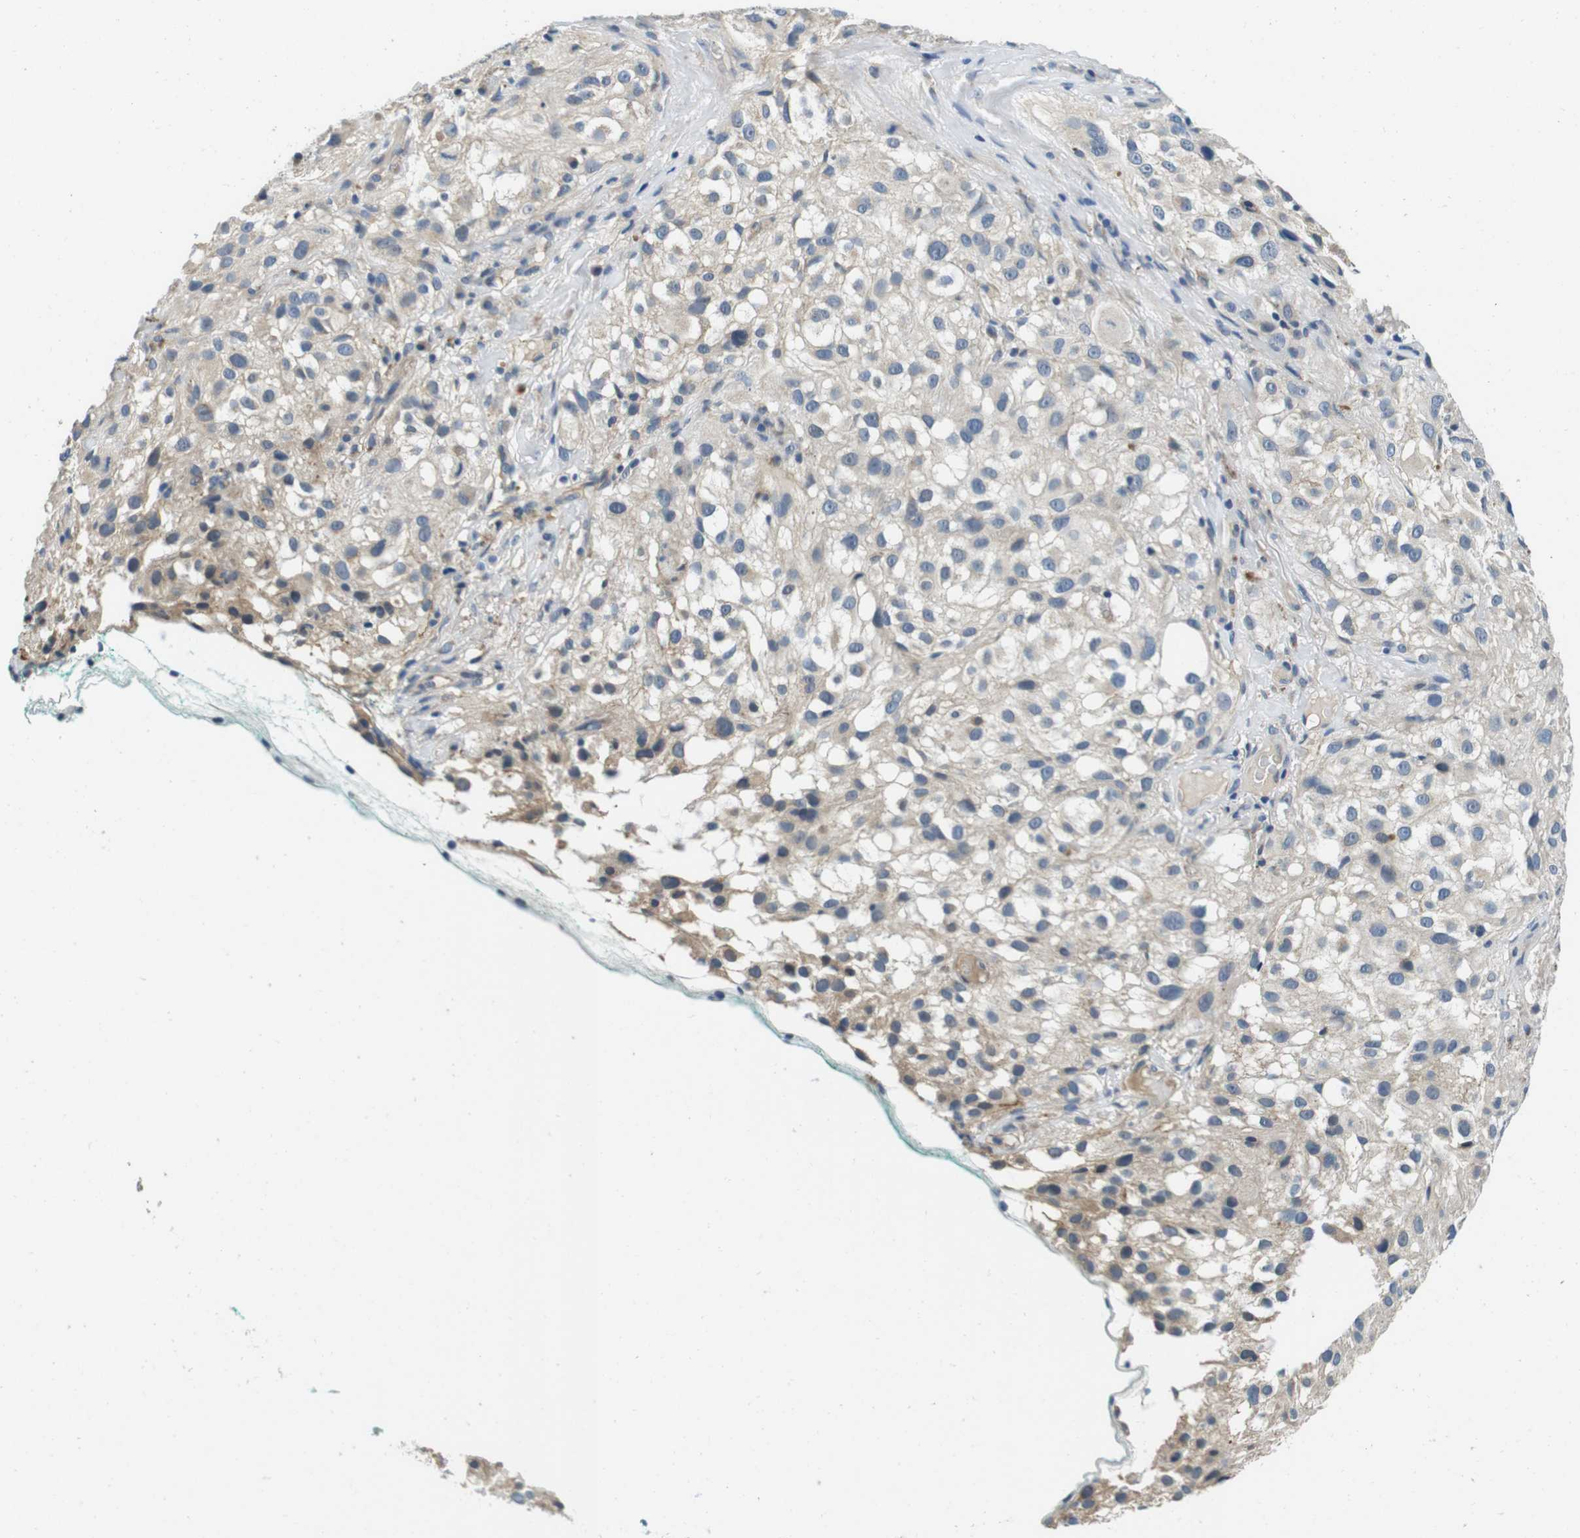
{"staining": {"intensity": "weak", "quantity": "<25%", "location": "cytoplasmic/membranous"}, "tissue": "melanoma", "cell_type": "Tumor cells", "image_type": "cancer", "snomed": [{"axis": "morphology", "description": "Necrosis, NOS"}, {"axis": "morphology", "description": "Malignant melanoma, NOS"}, {"axis": "topography", "description": "Skin"}], "caption": "Malignant melanoma was stained to show a protein in brown. There is no significant expression in tumor cells.", "gene": "DTNA", "patient": {"sex": "female", "age": 87}}